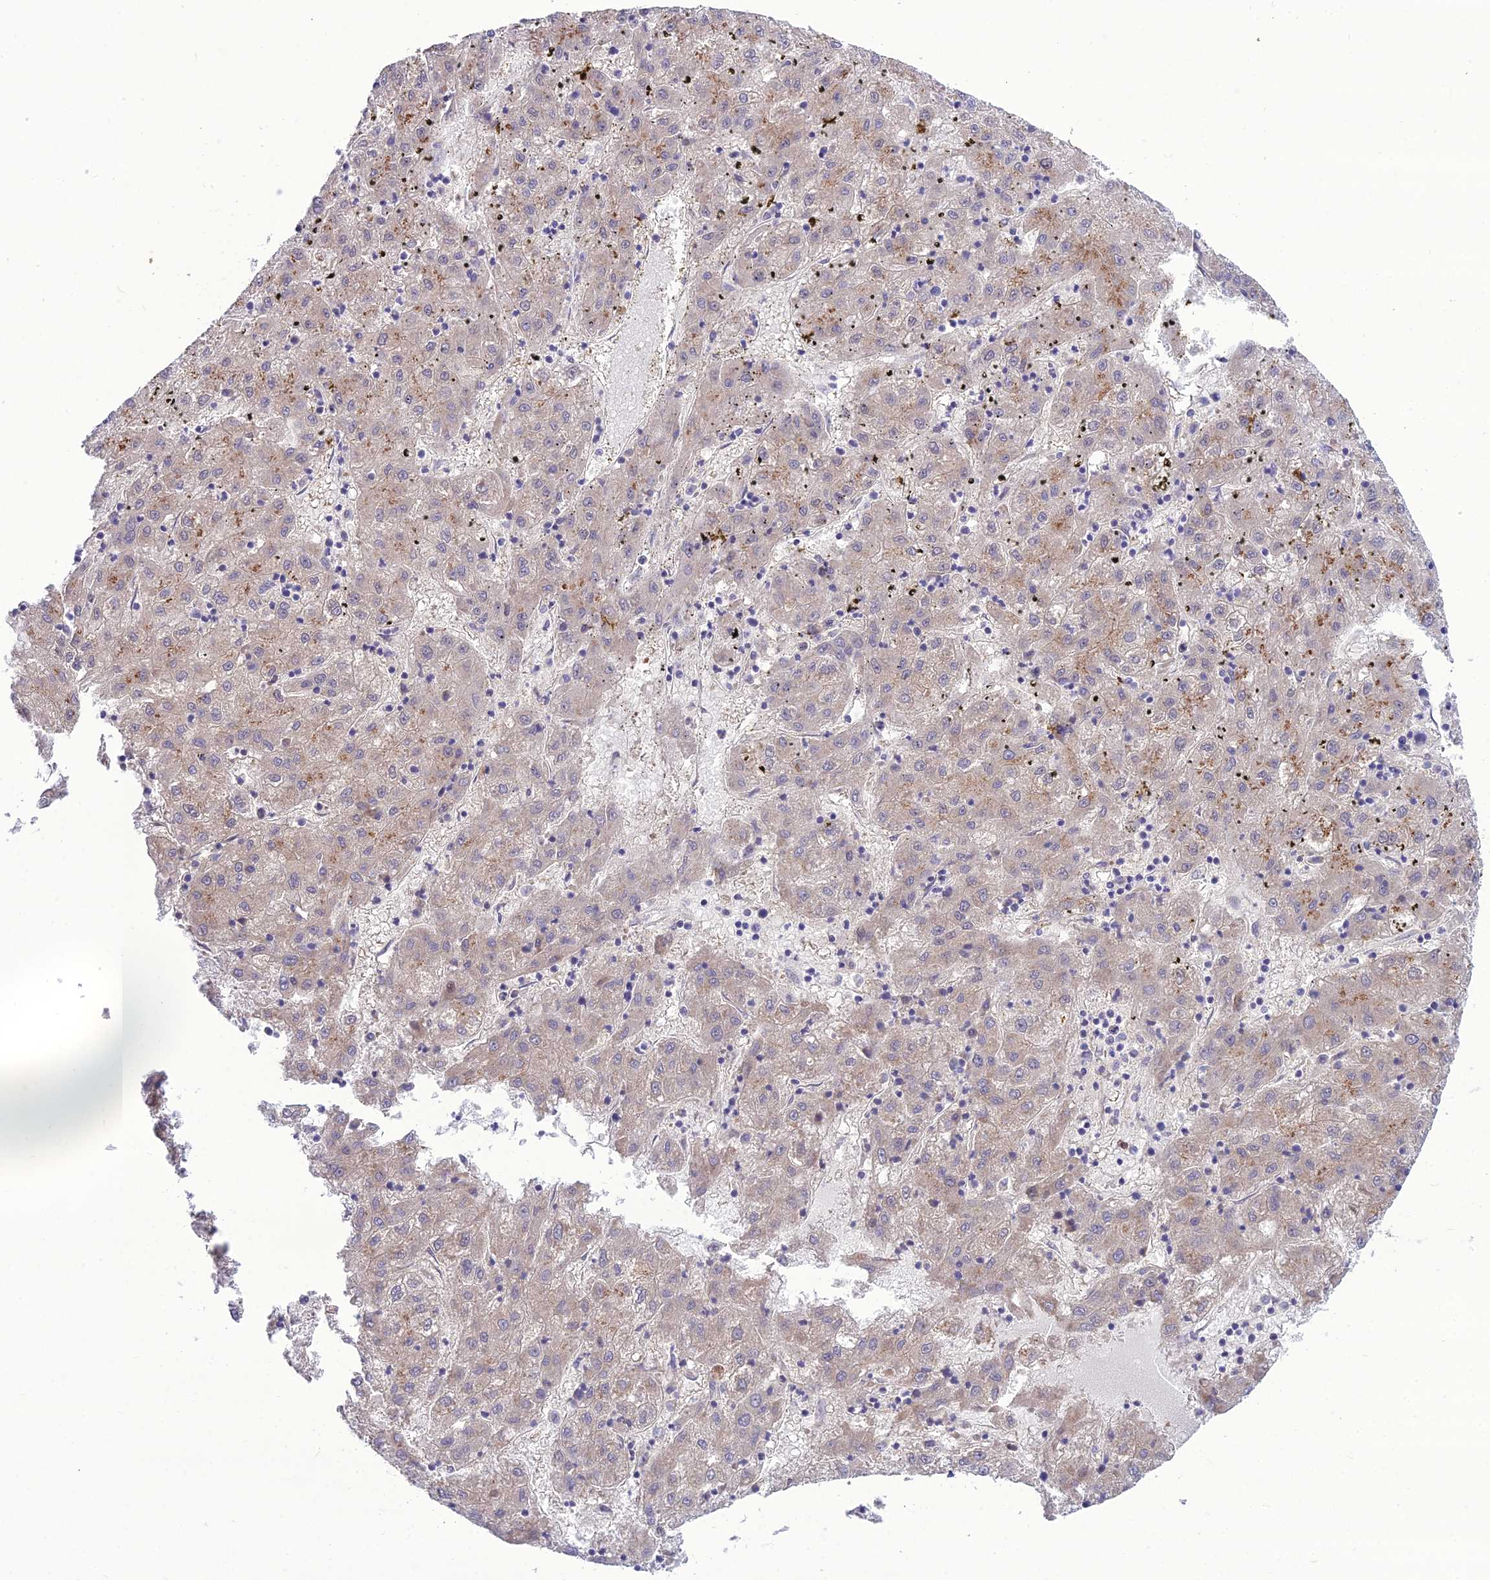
{"staining": {"intensity": "moderate", "quantity": "<25%", "location": "cytoplasmic/membranous"}, "tissue": "liver cancer", "cell_type": "Tumor cells", "image_type": "cancer", "snomed": [{"axis": "morphology", "description": "Carcinoma, Hepatocellular, NOS"}, {"axis": "topography", "description": "Liver"}], "caption": "Immunohistochemistry (IHC) photomicrograph of neoplastic tissue: liver cancer stained using immunohistochemistry reveals low levels of moderate protein expression localized specifically in the cytoplasmic/membranous of tumor cells, appearing as a cytoplasmic/membranous brown color.", "gene": "SPRYD7", "patient": {"sex": "male", "age": 72}}